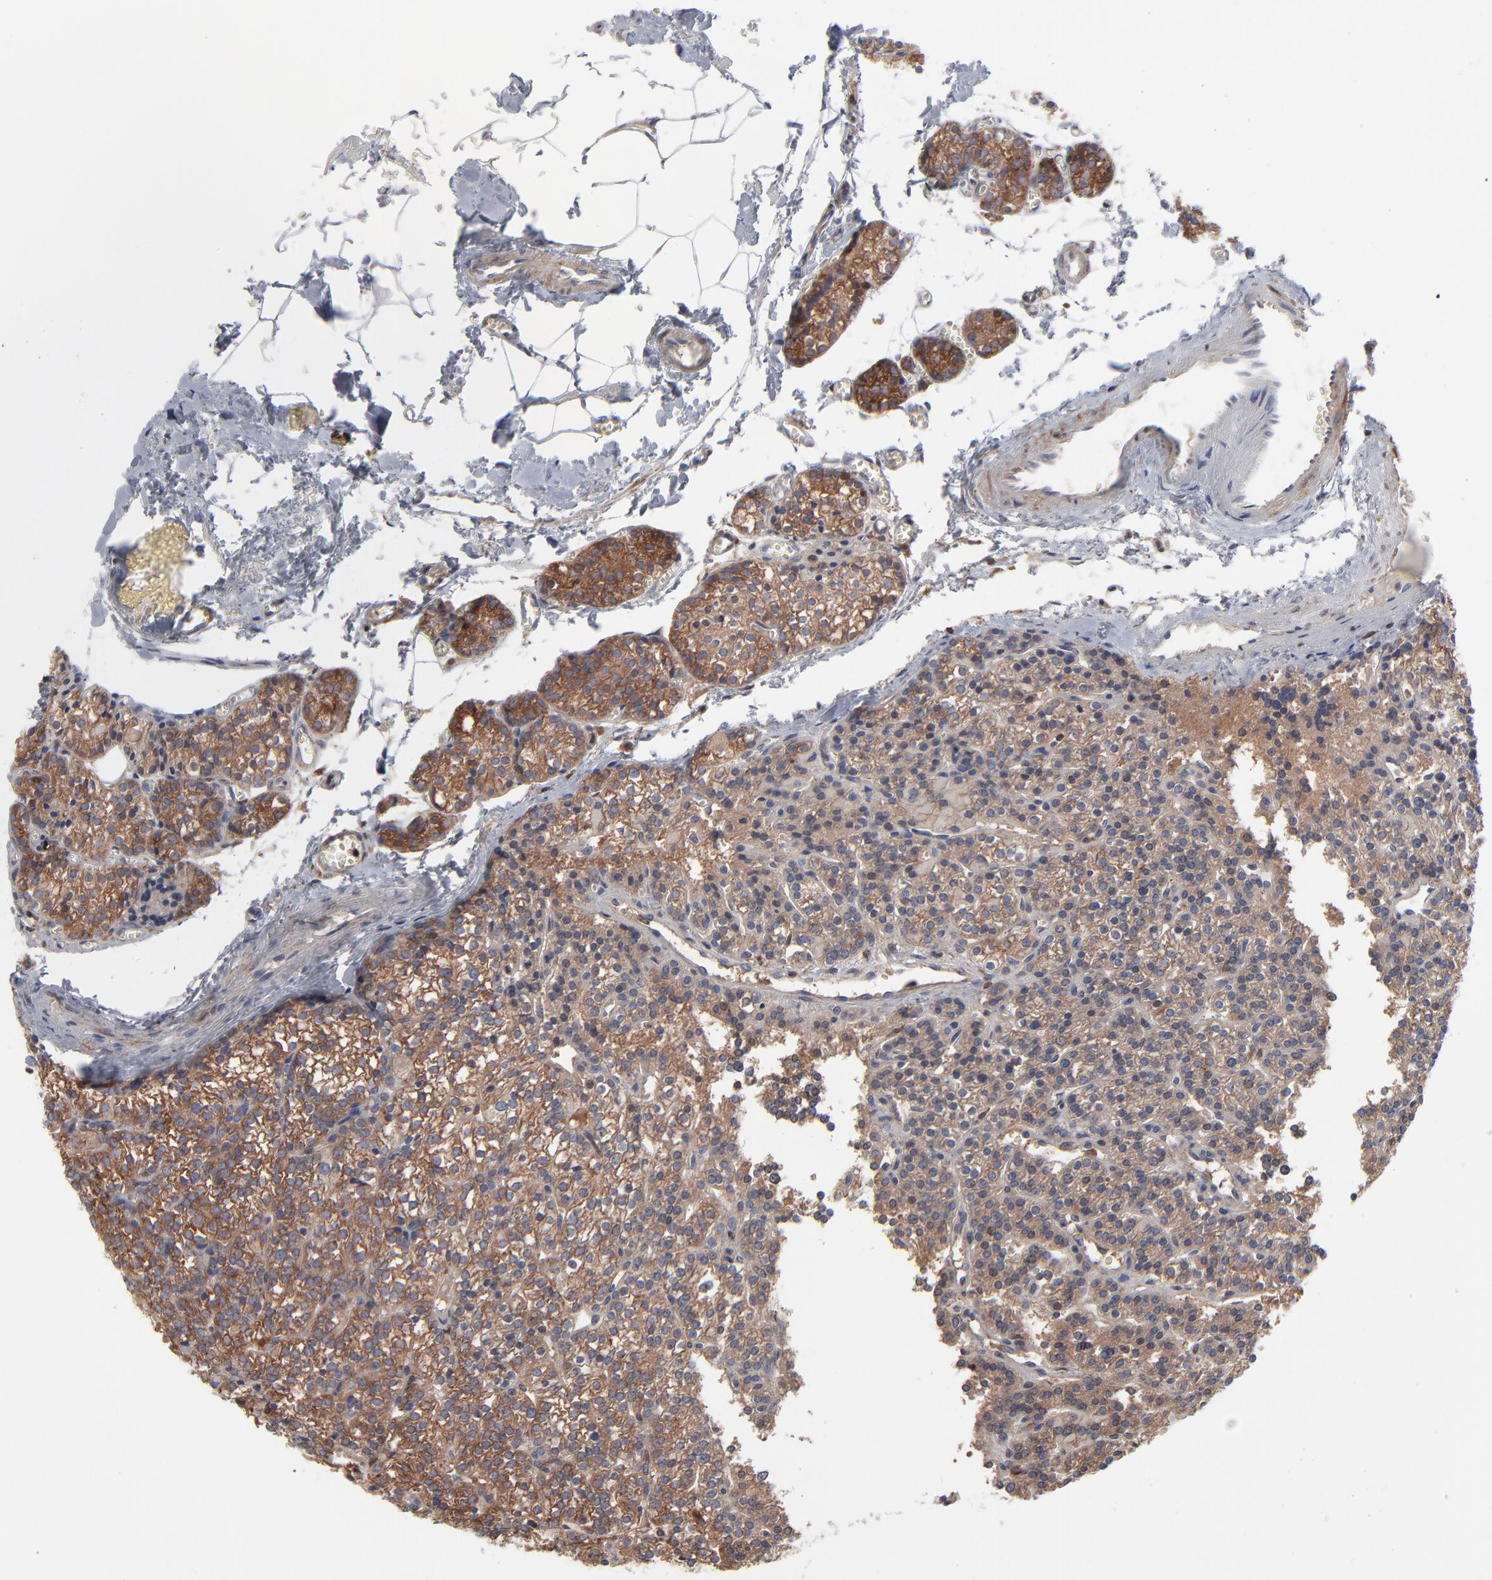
{"staining": {"intensity": "moderate", "quantity": ">75%", "location": "cytoplasmic/membranous"}, "tissue": "parathyroid gland", "cell_type": "Glandular cells", "image_type": "normal", "snomed": [{"axis": "morphology", "description": "Normal tissue, NOS"}, {"axis": "topography", "description": "Parathyroid gland"}], "caption": "Brown immunohistochemical staining in unremarkable parathyroid gland reveals moderate cytoplasmic/membranous expression in approximately >75% of glandular cells.", "gene": "MAP2K1", "patient": {"sex": "female", "age": 50}}